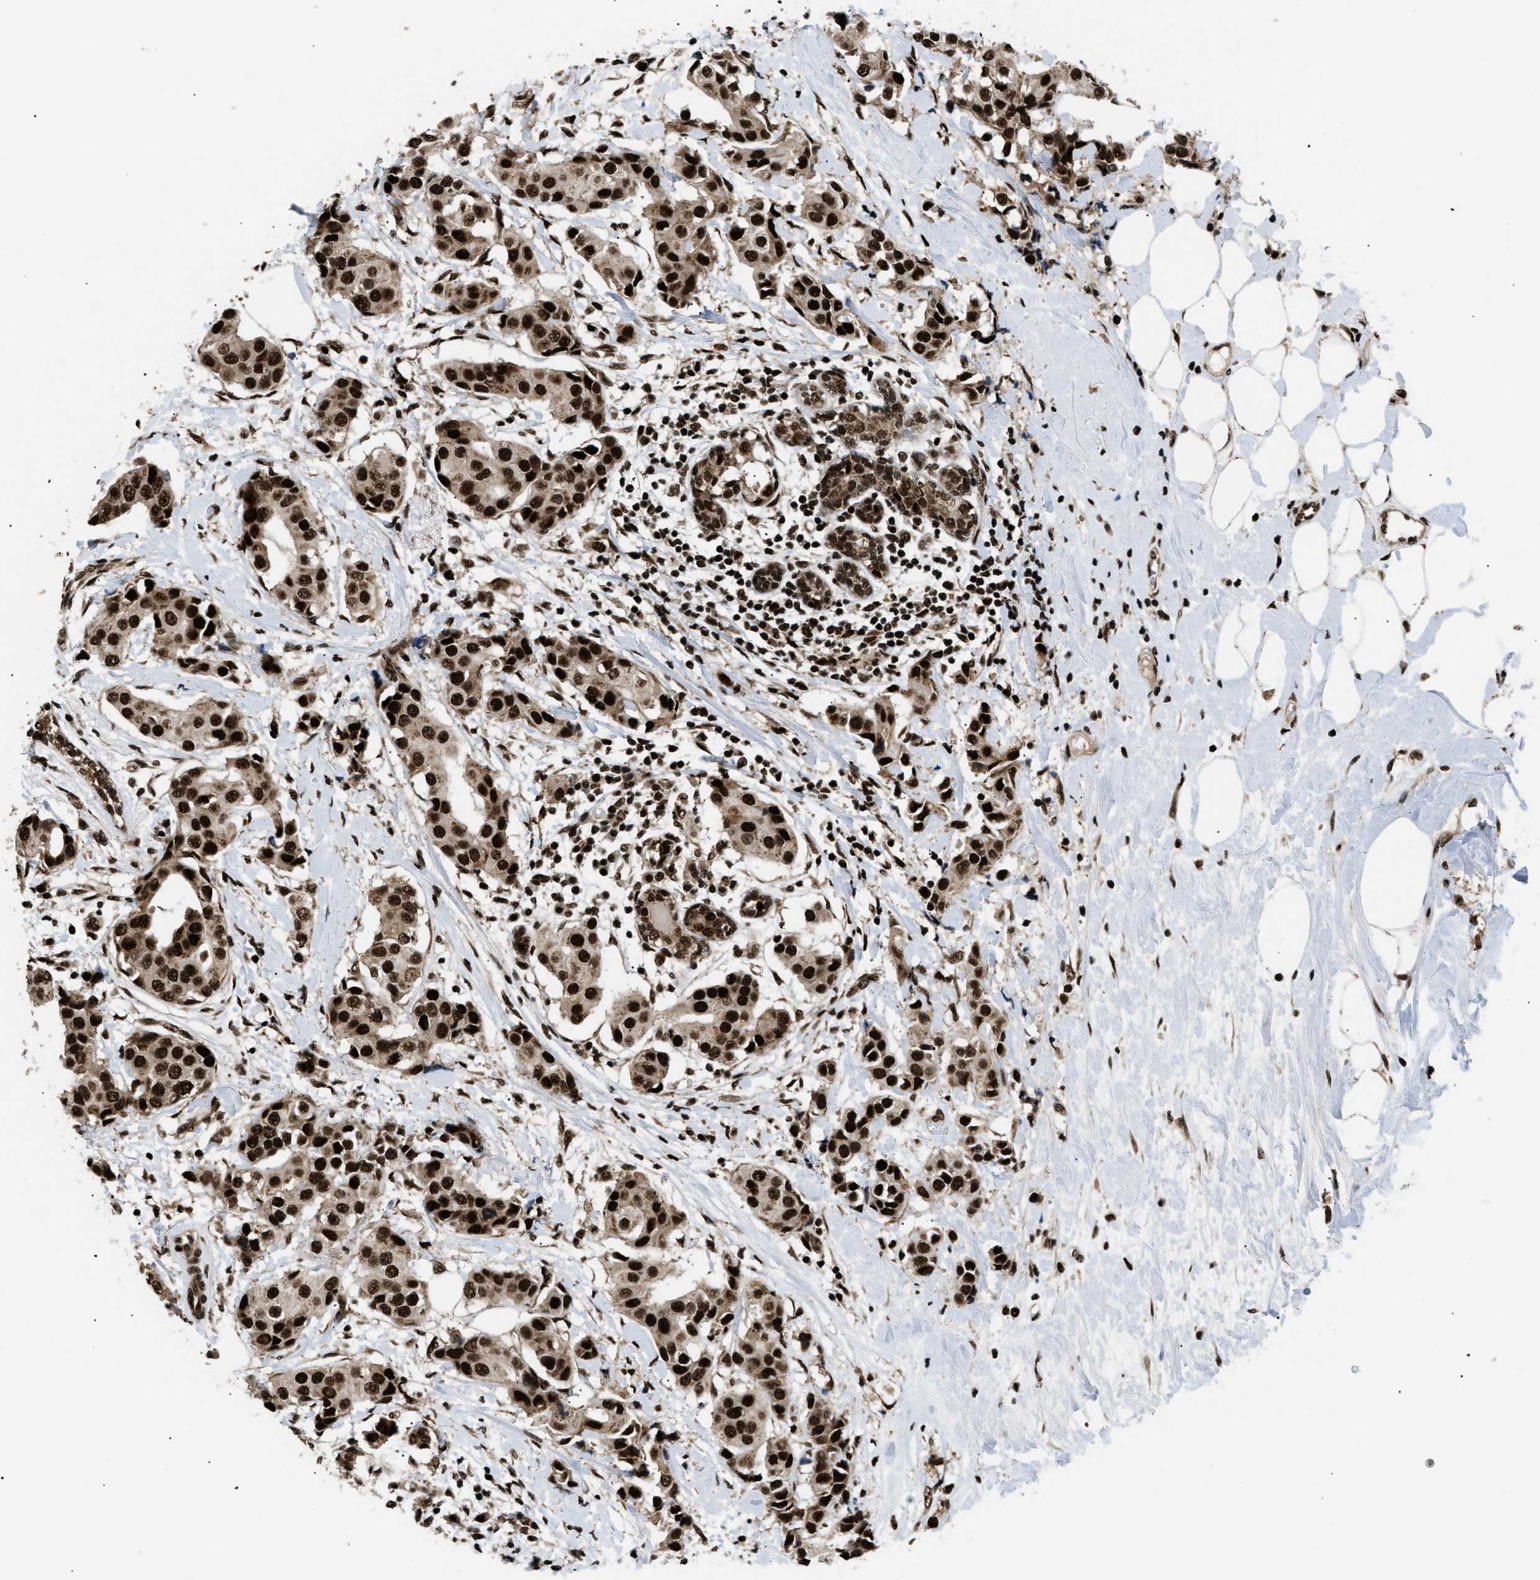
{"staining": {"intensity": "strong", "quantity": ">75%", "location": "cytoplasmic/membranous,nuclear"}, "tissue": "breast cancer", "cell_type": "Tumor cells", "image_type": "cancer", "snomed": [{"axis": "morphology", "description": "Normal tissue, NOS"}, {"axis": "morphology", "description": "Duct carcinoma"}, {"axis": "topography", "description": "Breast"}], "caption": "A micrograph of breast cancer (invasive ductal carcinoma) stained for a protein displays strong cytoplasmic/membranous and nuclear brown staining in tumor cells.", "gene": "RBM5", "patient": {"sex": "female", "age": 39}}